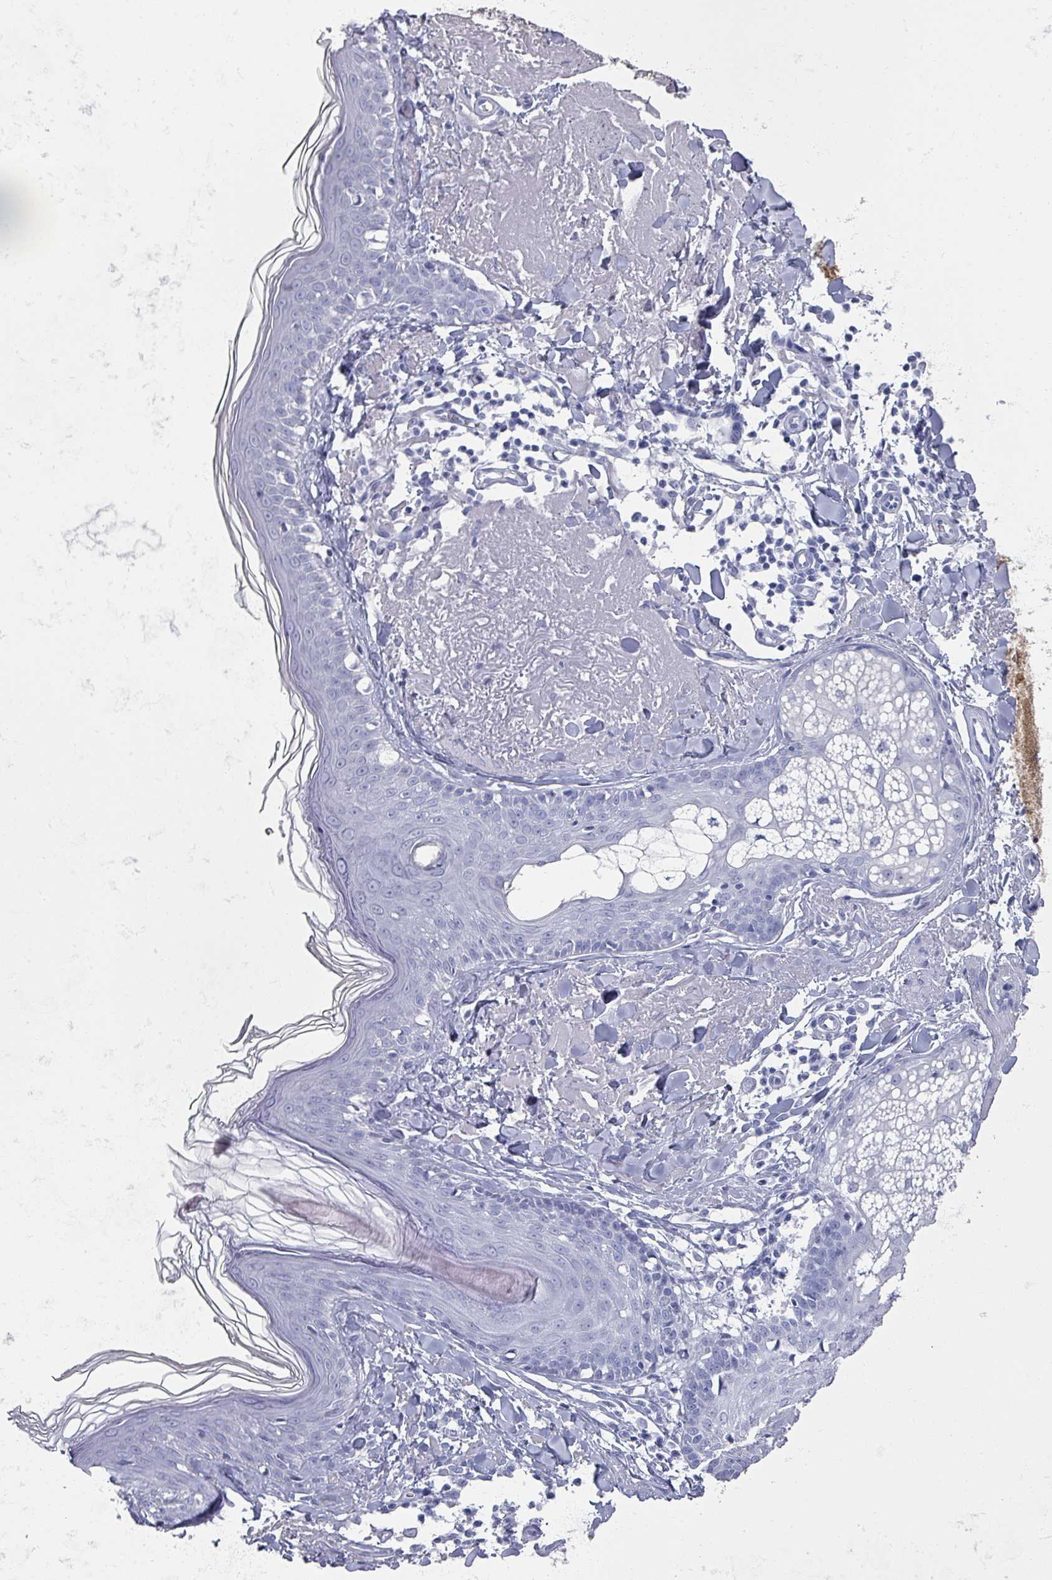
{"staining": {"intensity": "negative", "quantity": "none", "location": "none"}, "tissue": "skin", "cell_type": "Fibroblasts", "image_type": "normal", "snomed": [{"axis": "morphology", "description": "Normal tissue, NOS"}, {"axis": "morphology", "description": "Malignant melanoma, NOS"}, {"axis": "topography", "description": "Skin"}], "caption": "Photomicrograph shows no protein positivity in fibroblasts of unremarkable skin. (Brightfield microscopy of DAB immunohistochemistry at high magnification).", "gene": "OMG", "patient": {"sex": "male", "age": 80}}